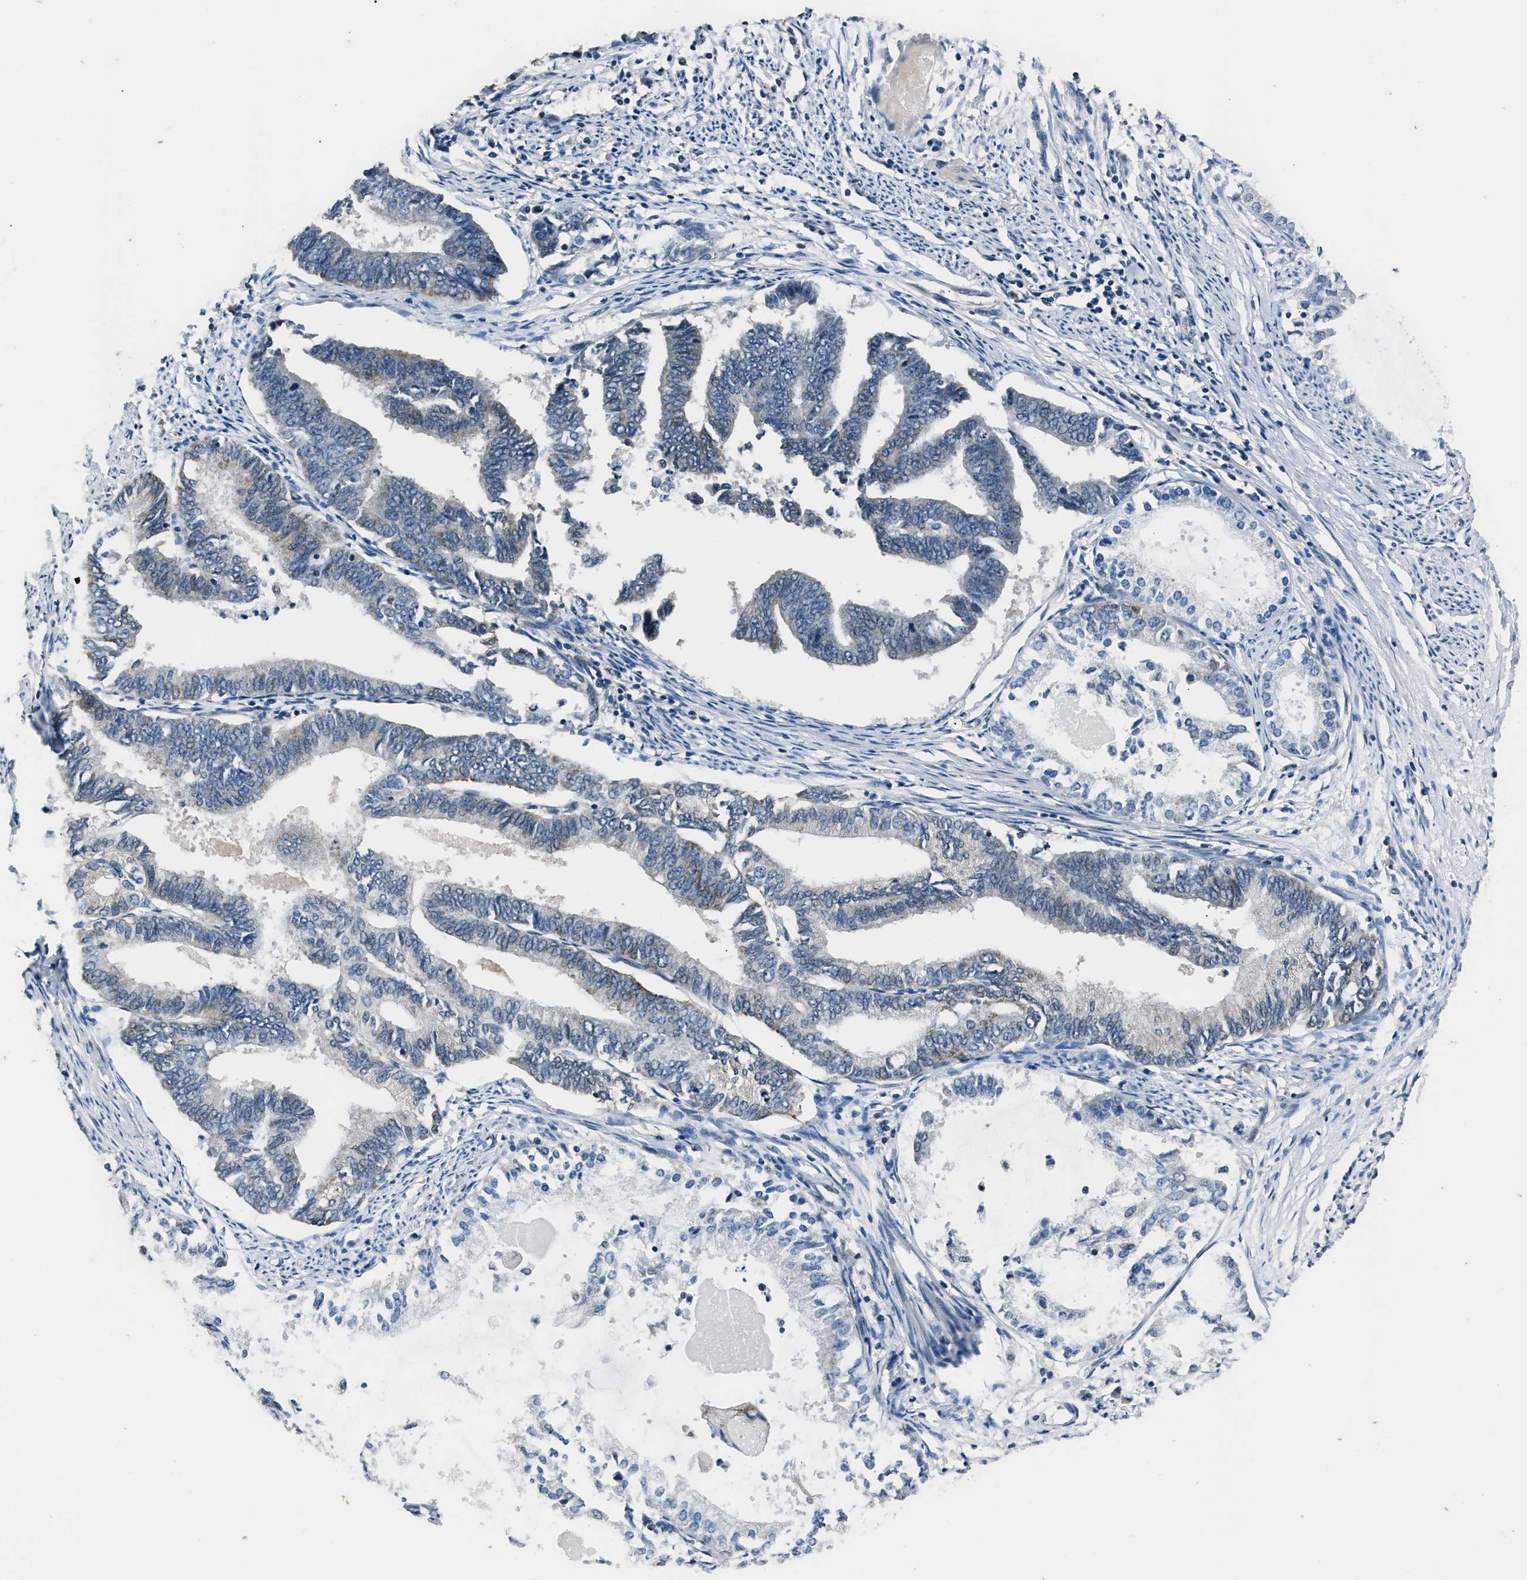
{"staining": {"intensity": "weak", "quantity": "<25%", "location": "cytoplasmic/membranous"}, "tissue": "endometrial cancer", "cell_type": "Tumor cells", "image_type": "cancer", "snomed": [{"axis": "morphology", "description": "Adenocarcinoma, NOS"}, {"axis": "topography", "description": "Endometrium"}], "caption": "A micrograph of endometrial adenocarcinoma stained for a protein demonstrates no brown staining in tumor cells.", "gene": "TNRC18", "patient": {"sex": "female", "age": 86}}